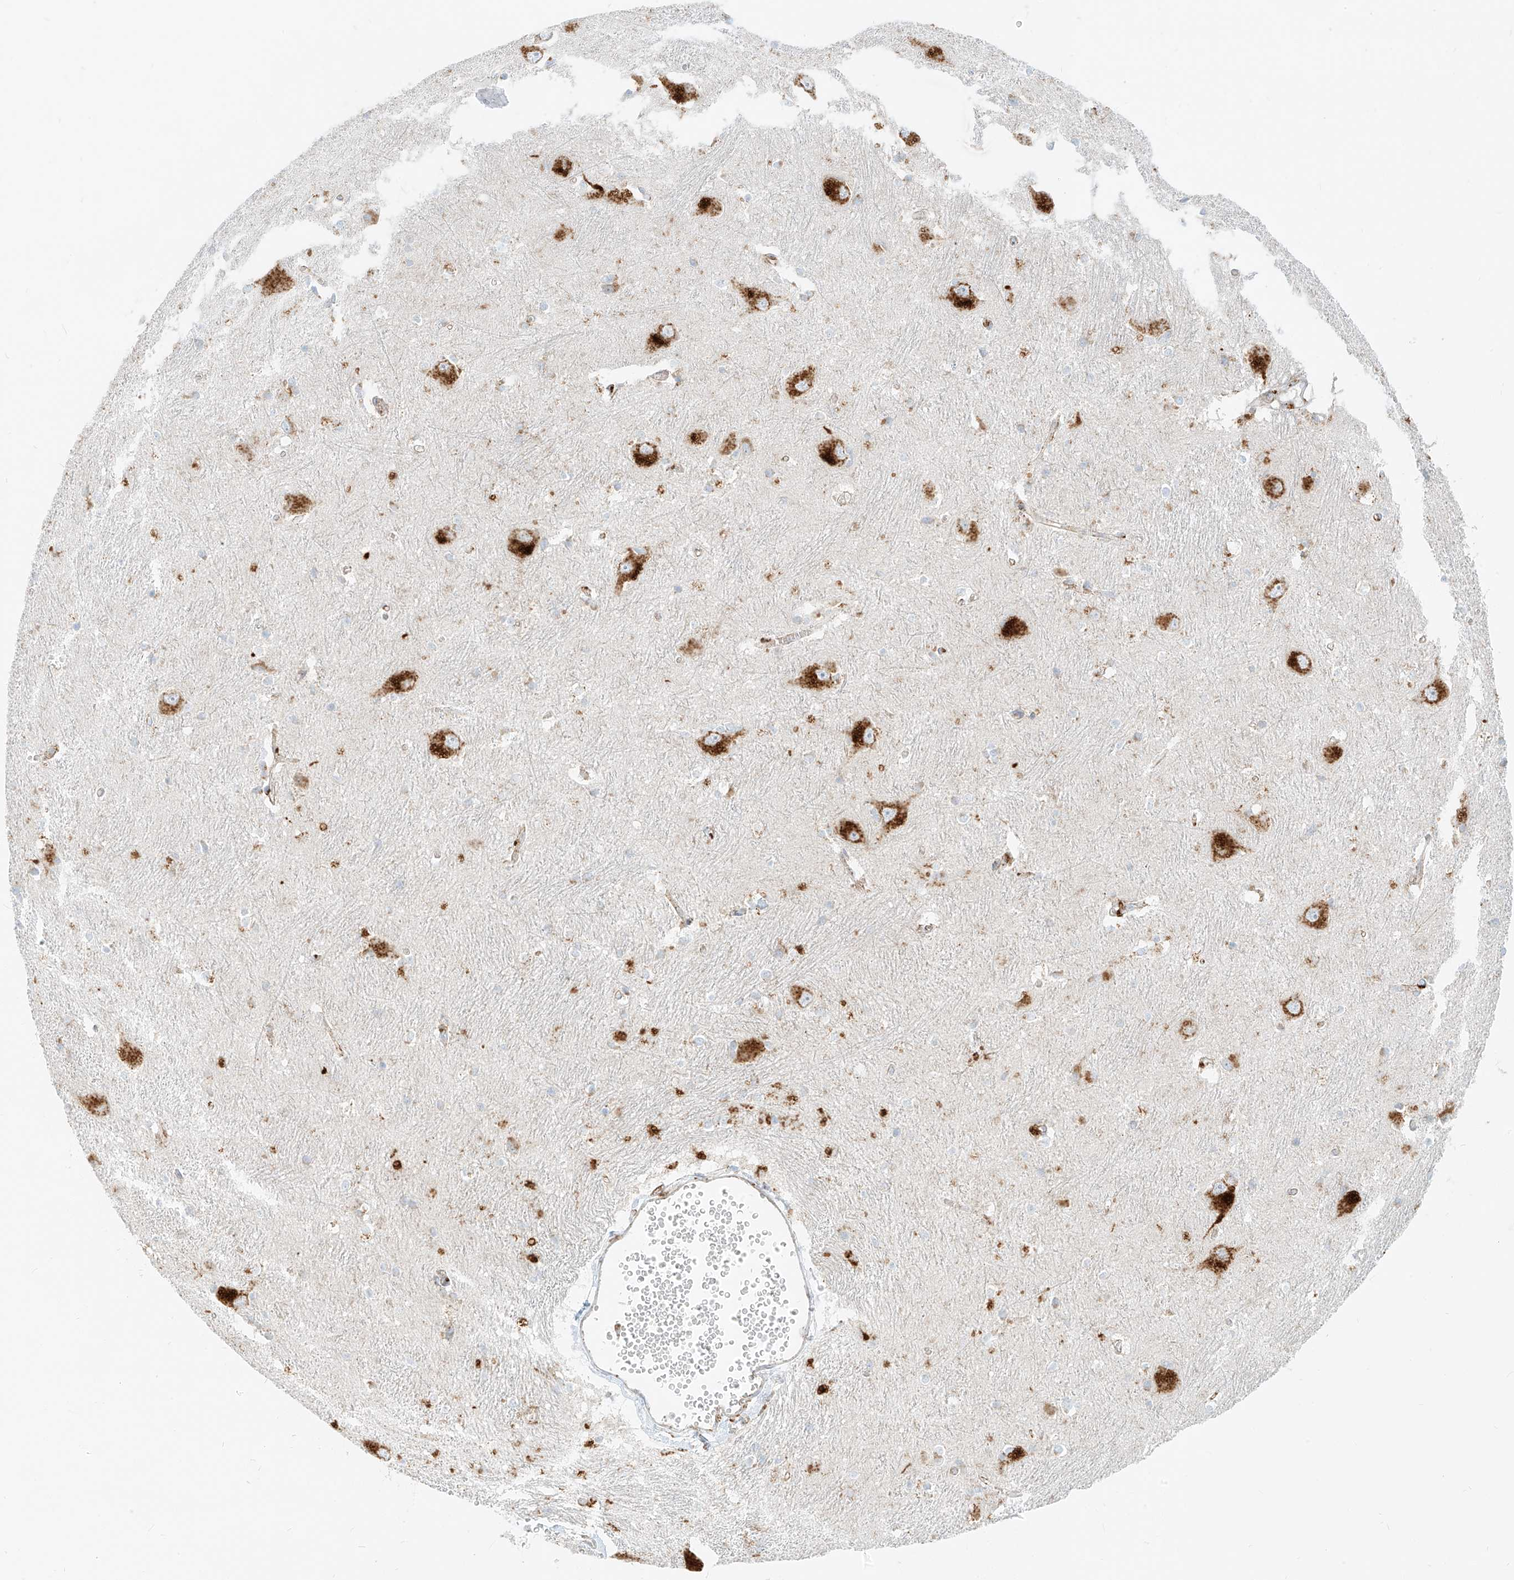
{"staining": {"intensity": "strong", "quantity": ">75%", "location": "cytoplasmic/membranous"}, "tissue": "caudate", "cell_type": "Glial cells", "image_type": "normal", "snomed": [{"axis": "morphology", "description": "Normal tissue, NOS"}, {"axis": "topography", "description": "Lateral ventricle wall"}], "caption": "This histopathology image demonstrates immunohistochemistry staining of benign caudate, with high strong cytoplasmic/membranous staining in approximately >75% of glial cells.", "gene": "SLC35F6", "patient": {"sex": "male", "age": 37}}